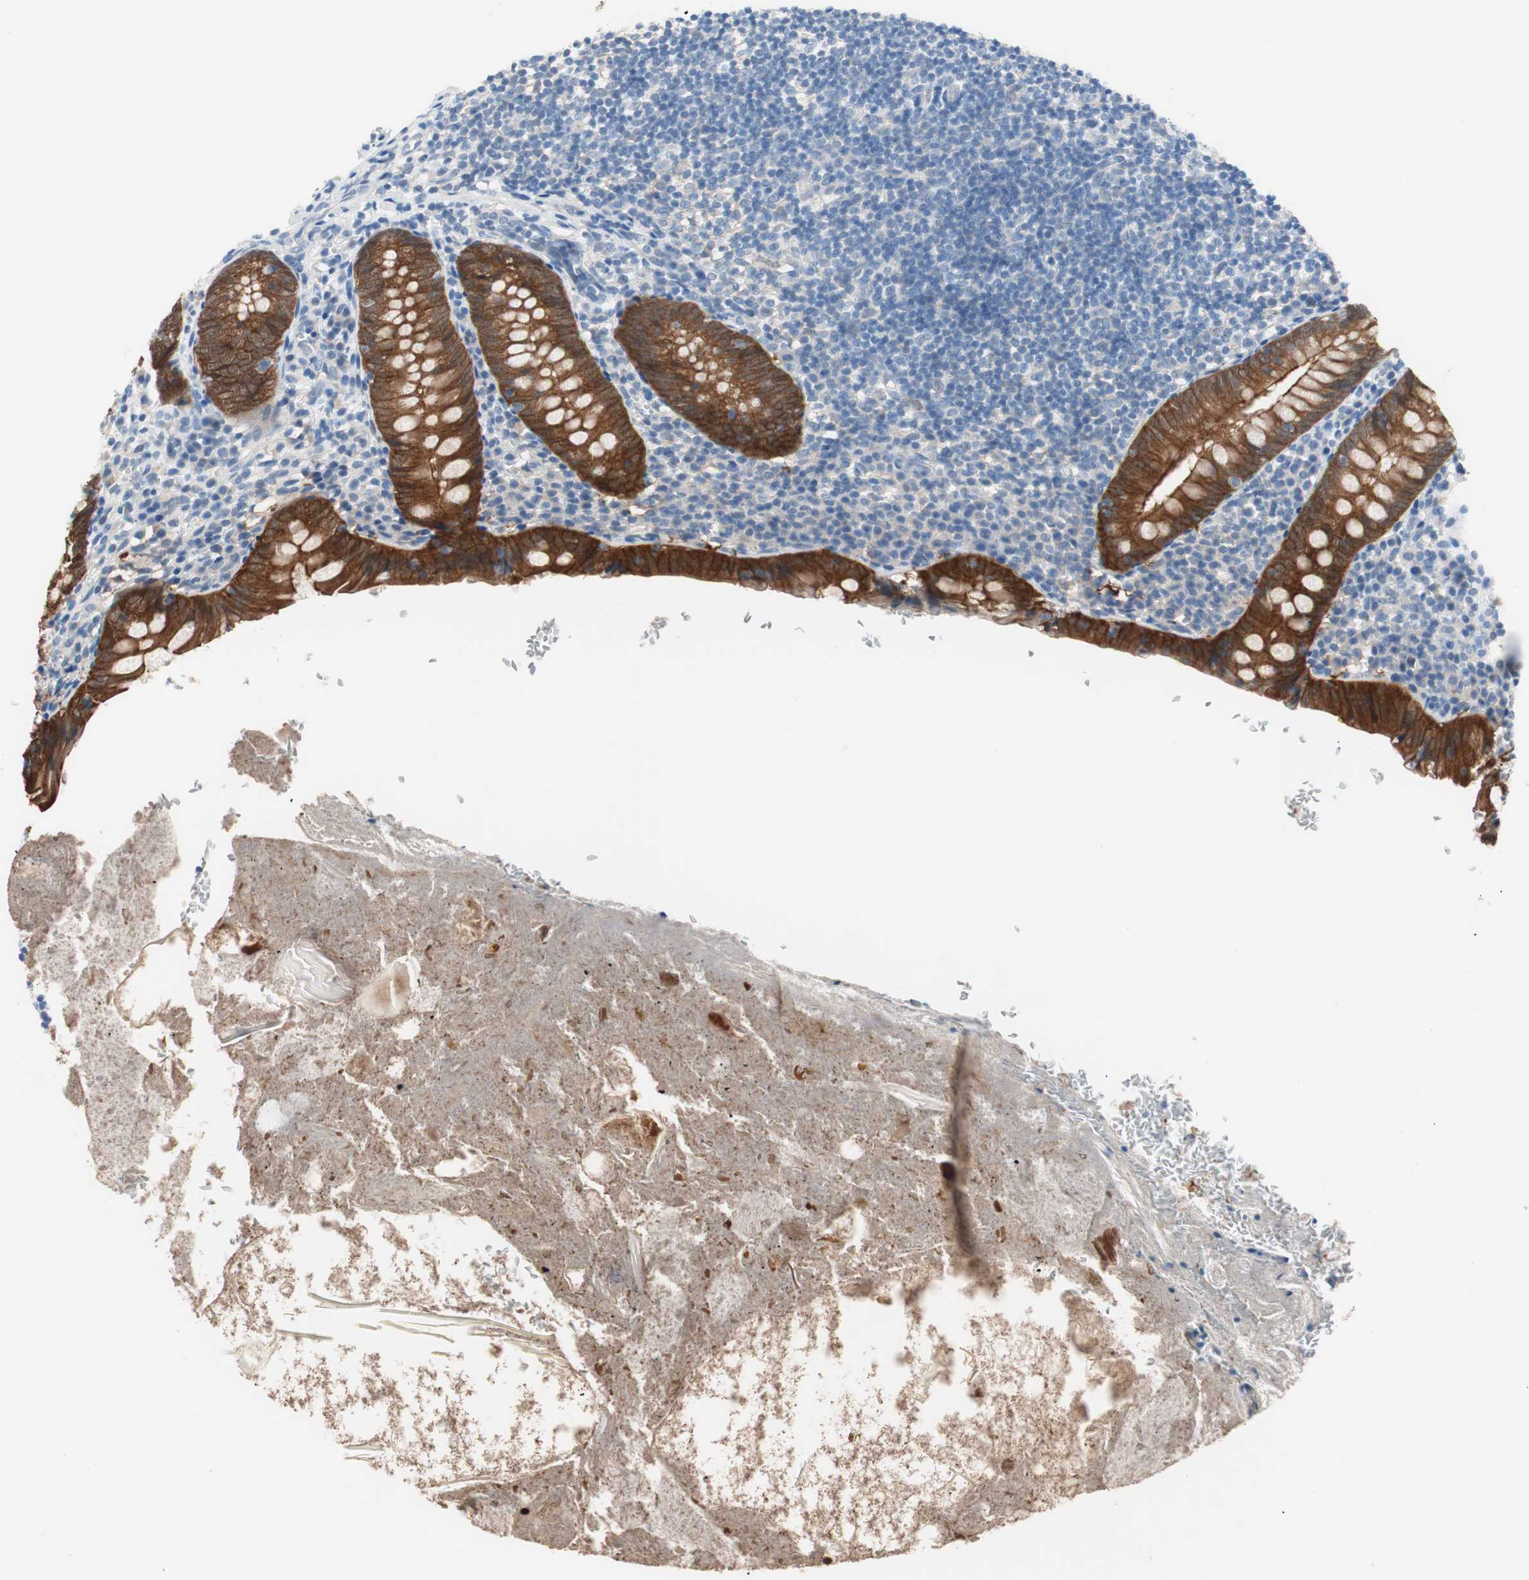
{"staining": {"intensity": "strong", "quantity": ">75%", "location": "cytoplasmic/membranous"}, "tissue": "appendix", "cell_type": "Glandular cells", "image_type": "normal", "snomed": [{"axis": "morphology", "description": "Normal tissue, NOS"}, {"axis": "topography", "description": "Appendix"}], "caption": "The photomicrograph demonstrates immunohistochemical staining of normal appendix. There is strong cytoplasmic/membranous expression is present in approximately >75% of glandular cells.", "gene": "VIL1", "patient": {"sex": "female", "age": 10}}